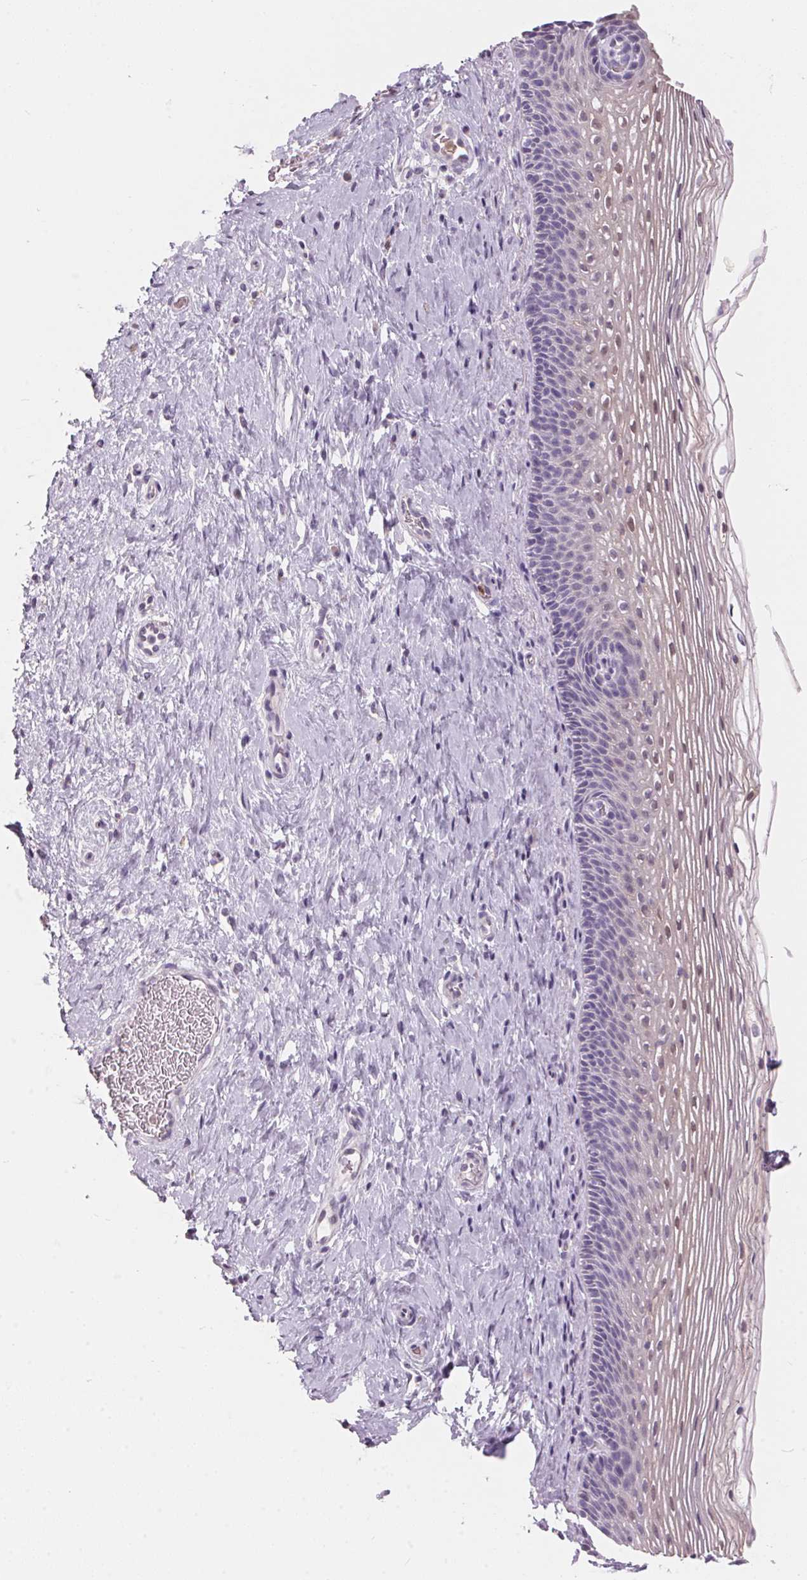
{"staining": {"intensity": "negative", "quantity": "none", "location": "none"}, "tissue": "cervix", "cell_type": "Glandular cells", "image_type": "normal", "snomed": [{"axis": "morphology", "description": "Normal tissue, NOS"}, {"axis": "topography", "description": "Cervix"}], "caption": "The image demonstrates no significant positivity in glandular cells of cervix.", "gene": "SERPINB1", "patient": {"sex": "female", "age": 34}}